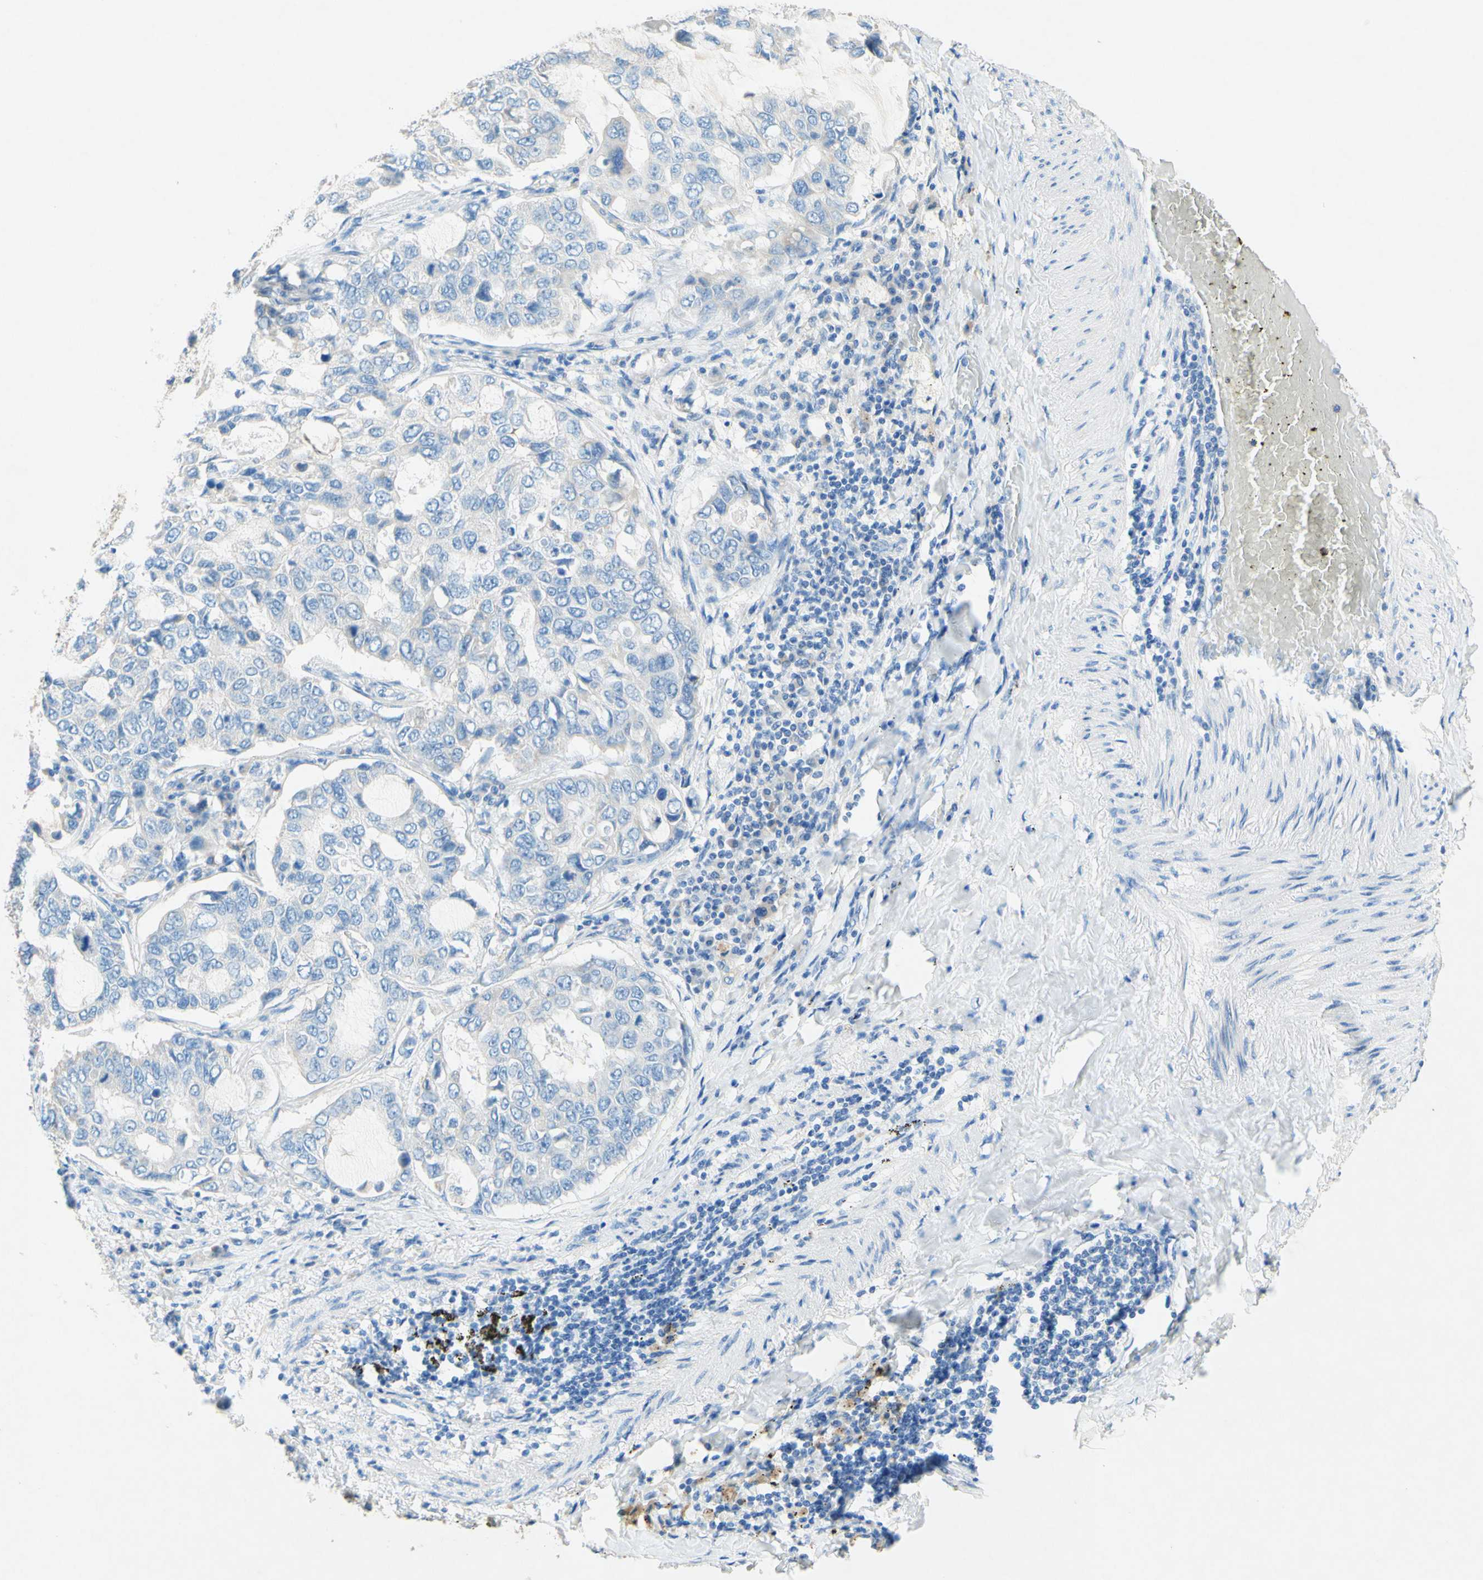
{"staining": {"intensity": "negative", "quantity": "none", "location": "none"}, "tissue": "lung cancer", "cell_type": "Tumor cells", "image_type": "cancer", "snomed": [{"axis": "morphology", "description": "Adenocarcinoma, NOS"}, {"axis": "topography", "description": "Lung"}], "caption": "A micrograph of human lung cancer (adenocarcinoma) is negative for staining in tumor cells. The staining is performed using DAB (3,3'-diaminobenzidine) brown chromogen with nuclei counter-stained in using hematoxylin.", "gene": "SLC46A1", "patient": {"sex": "male", "age": 64}}